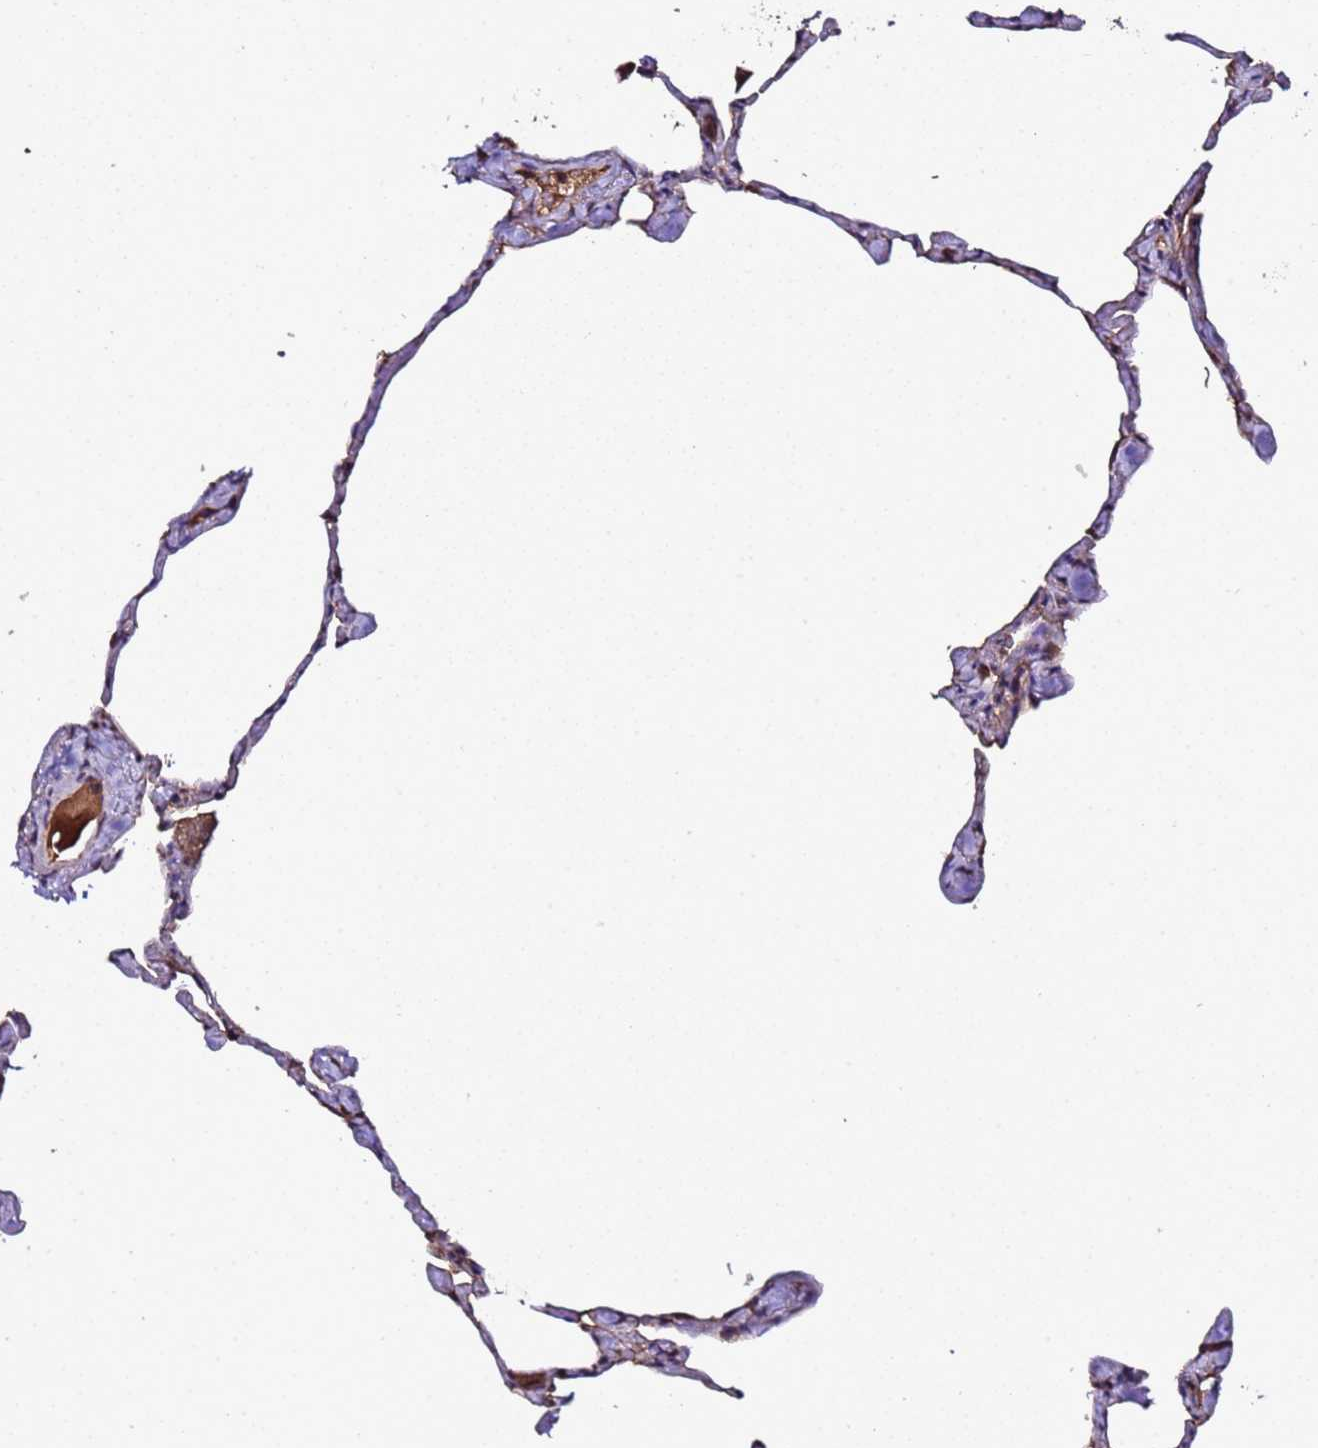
{"staining": {"intensity": "weak", "quantity": ">75%", "location": "cytoplasmic/membranous"}, "tissue": "lung", "cell_type": "Alveolar cells", "image_type": "normal", "snomed": [{"axis": "morphology", "description": "Normal tissue, NOS"}, {"axis": "topography", "description": "Lung"}], "caption": "Protein analysis of normal lung reveals weak cytoplasmic/membranous expression in about >75% of alveolar cells.", "gene": "HSPBAP1", "patient": {"sex": "male", "age": 65}}